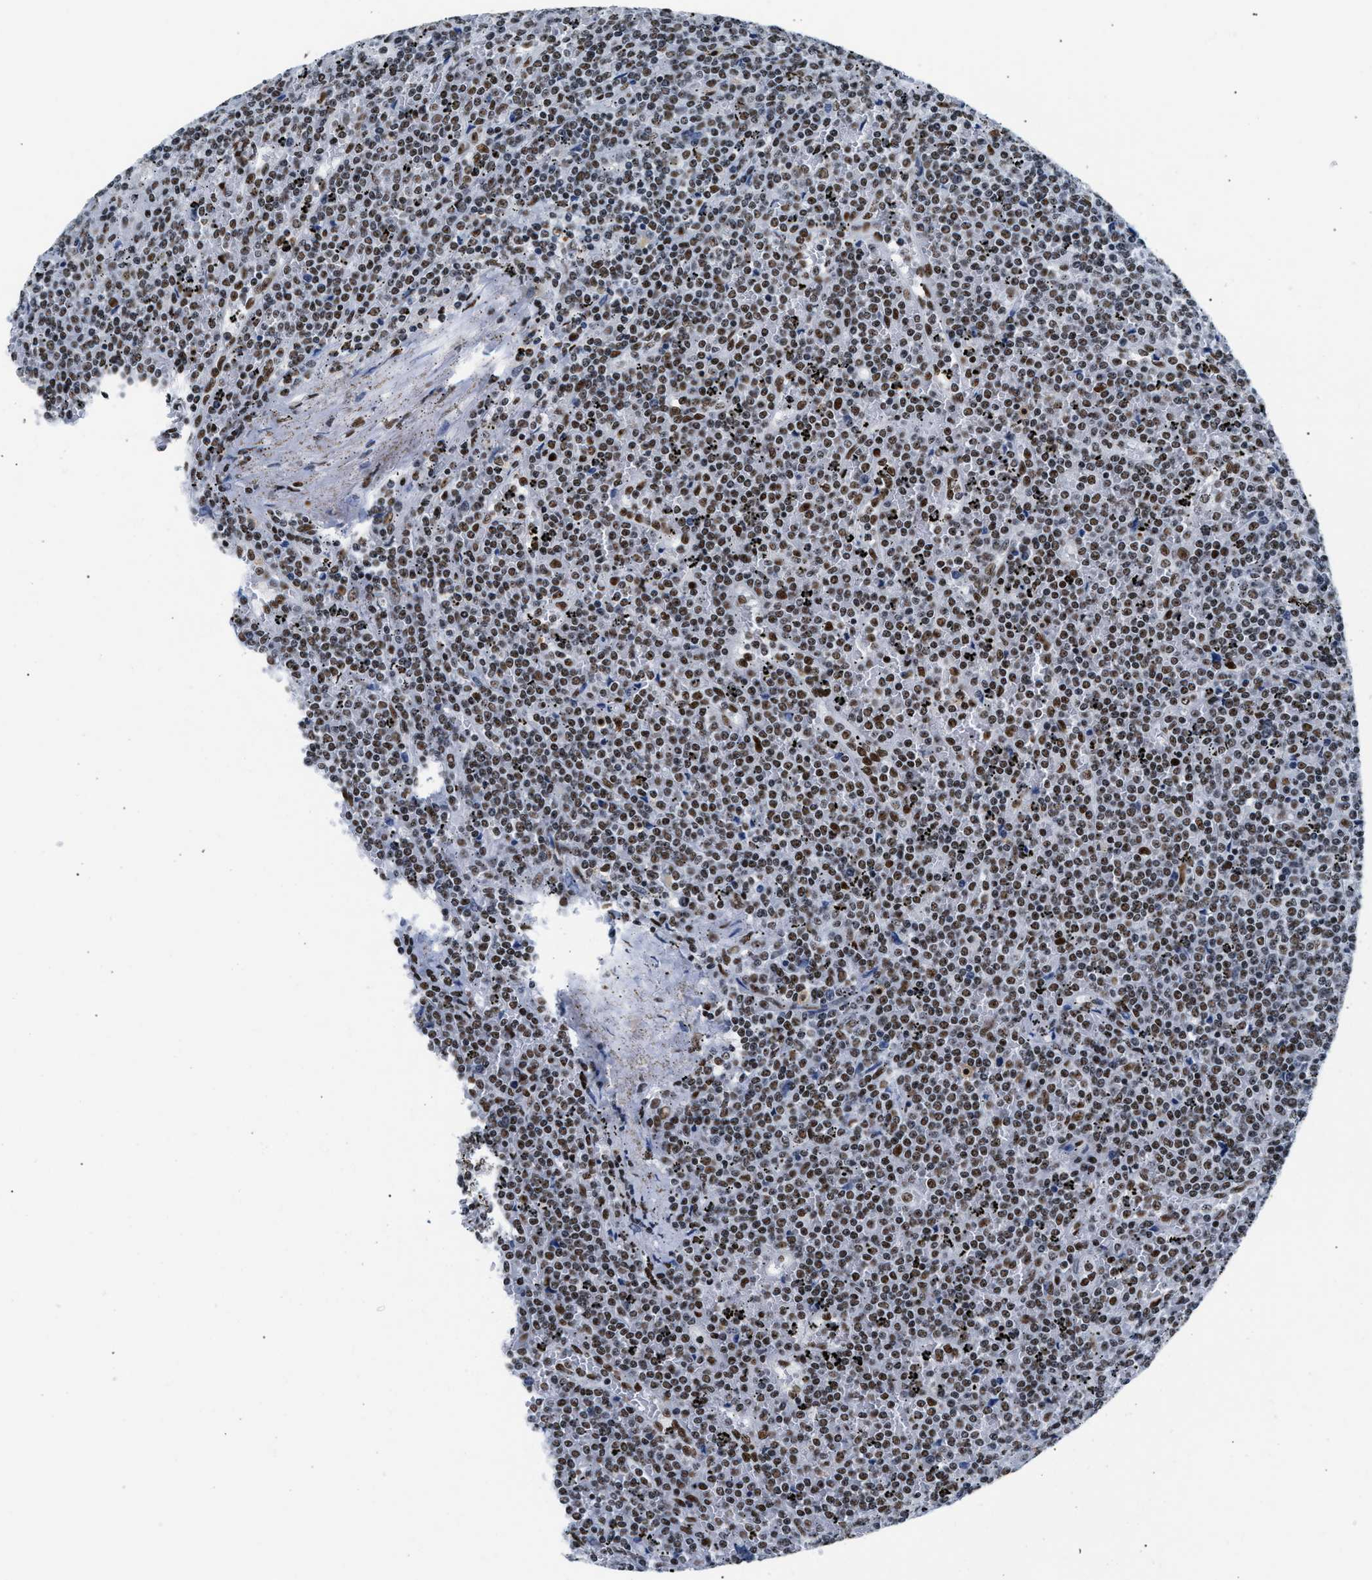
{"staining": {"intensity": "moderate", "quantity": ">75%", "location": "nuclear"}, "tissue": "lymphoma", "cell_type": "Tumor cells", "image_type": "cancer", "snomed": [{"axis": "morphology", "description": "Malignant lymphoma, non-Hodgkin's type, Low grade"}, {"axis": "topography", "description": "Spleen"}], "caption": "Lymphoma stained with a protein marker exhibits moderate staining in tumor cells.", "gene": "RAD50", "patient": {"sex": "female", "age": 19}}